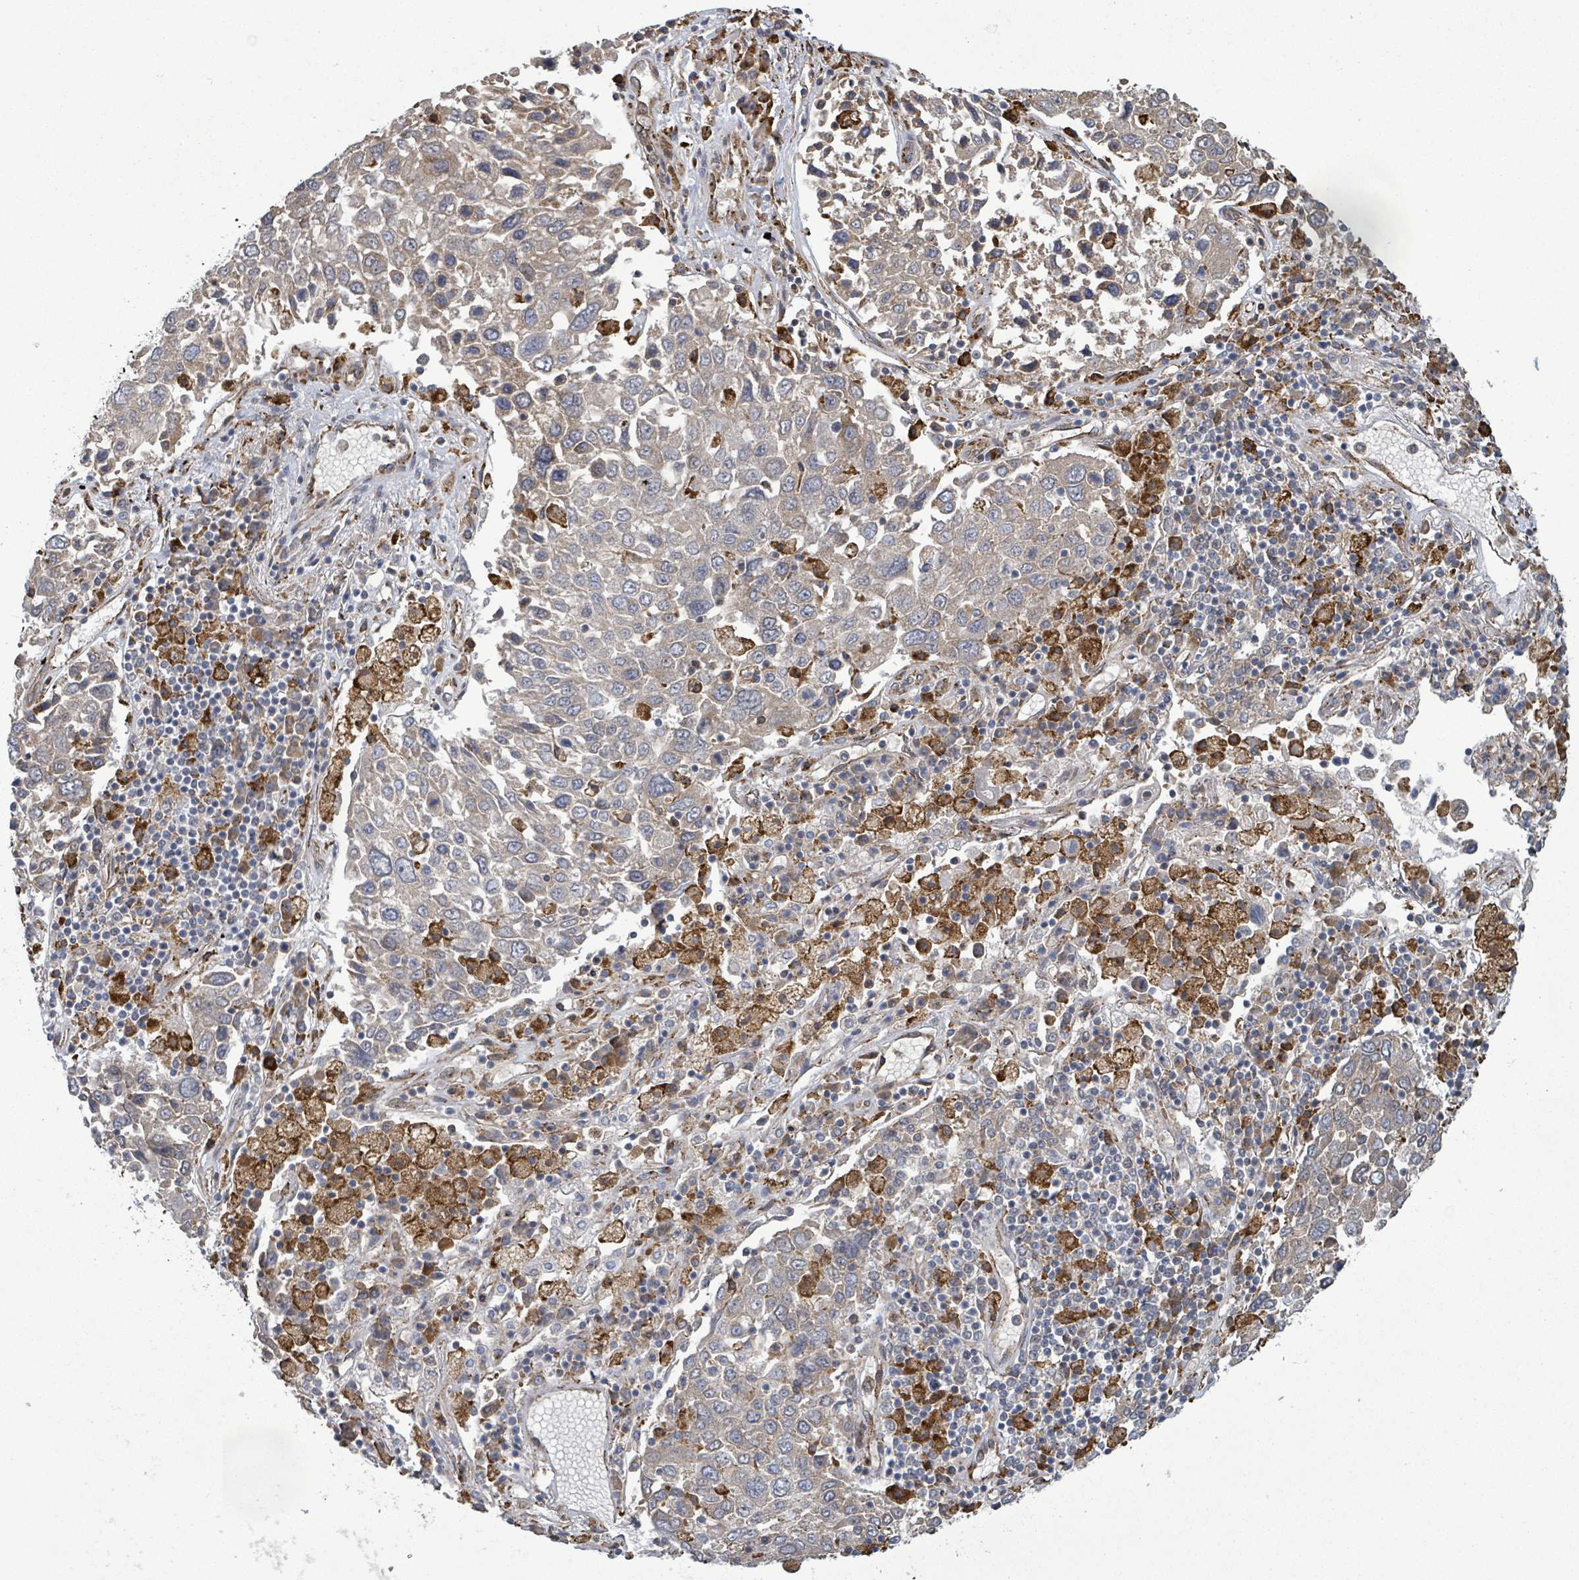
{"staining": {"intensity": "weak", "quantity": ">75%", "location": "cytoplasmic/membranous"}, "tissue": "lung cancer", "cell_type": "Tumor cells", "image_type": "cancer", "snomed": [{"axis": "morphology", "description": "Squamous cell carcinoma, NOS"}, {"axis": "topography", "description": "Lung"}], "caption": "IHC (DAB (3,3'-diaminobenzidine)) staining of human lung cancer (squamous cell carcinoma) shows weak cytoplasmic/membranous protein positivity in about >75% of tumor cells.", "gene": "SHROOM2", "patient": {"sex": "male", "age": 65}}